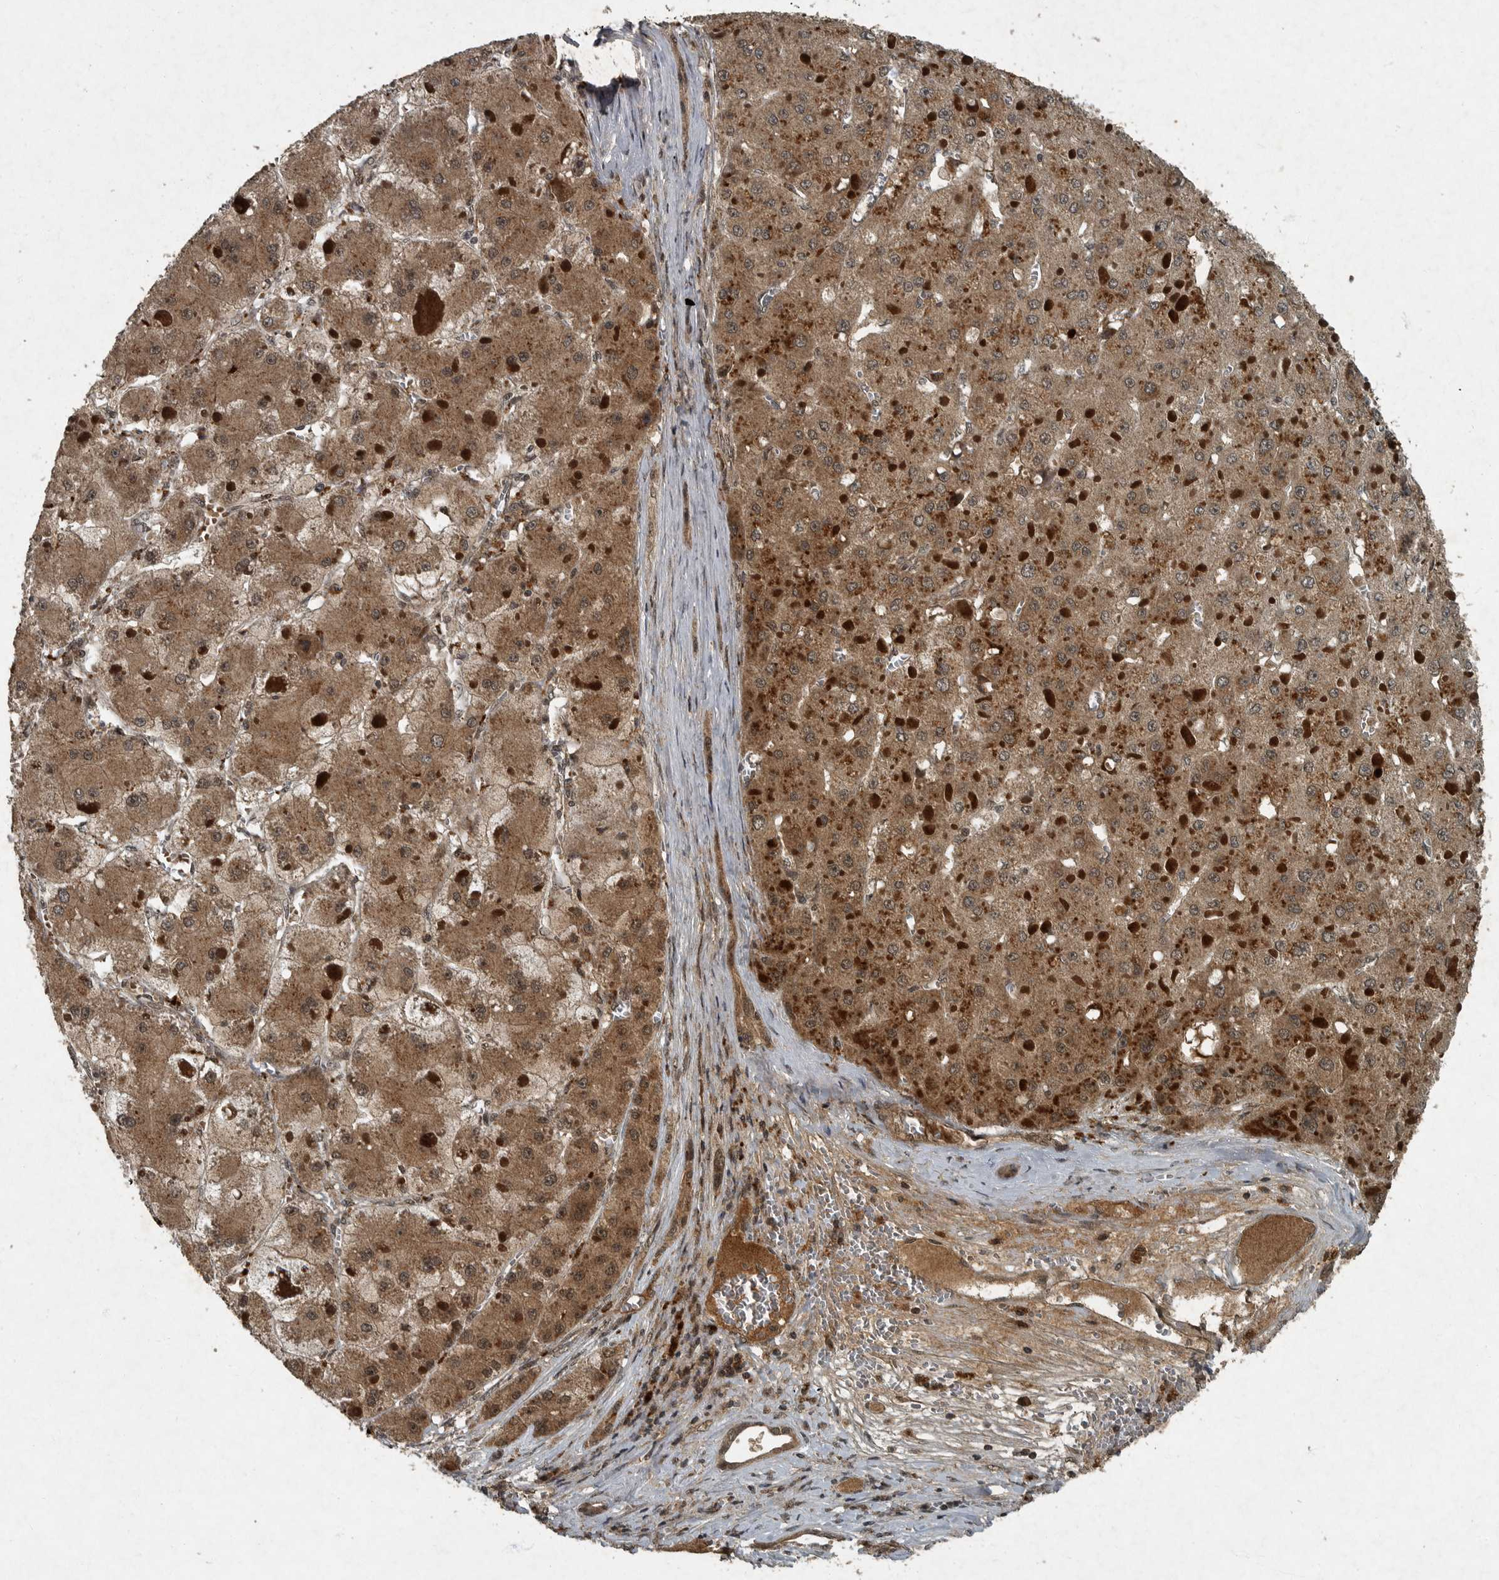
{"staining": {"intensity": "moderate", "quantity": ">75%", "location": "cytoplasmic/membranous"}, "tissue": "liver cancer", "cell_type": "Tumor cells", "image_type": "cancer", "snomed": [{"axis": "morphology", "description": "Carcinoma, Hepatocellular, NOS"}, {"axis": "topography", "description": "Liver"}], "caption": "Protein analysis of liver cancer tissue reveals moderate cytoplasmic/membranous staining in approximately >75% of tumor cells.", "gene": "FOXO1", "patient": {"sex": "female", "age": 73}}